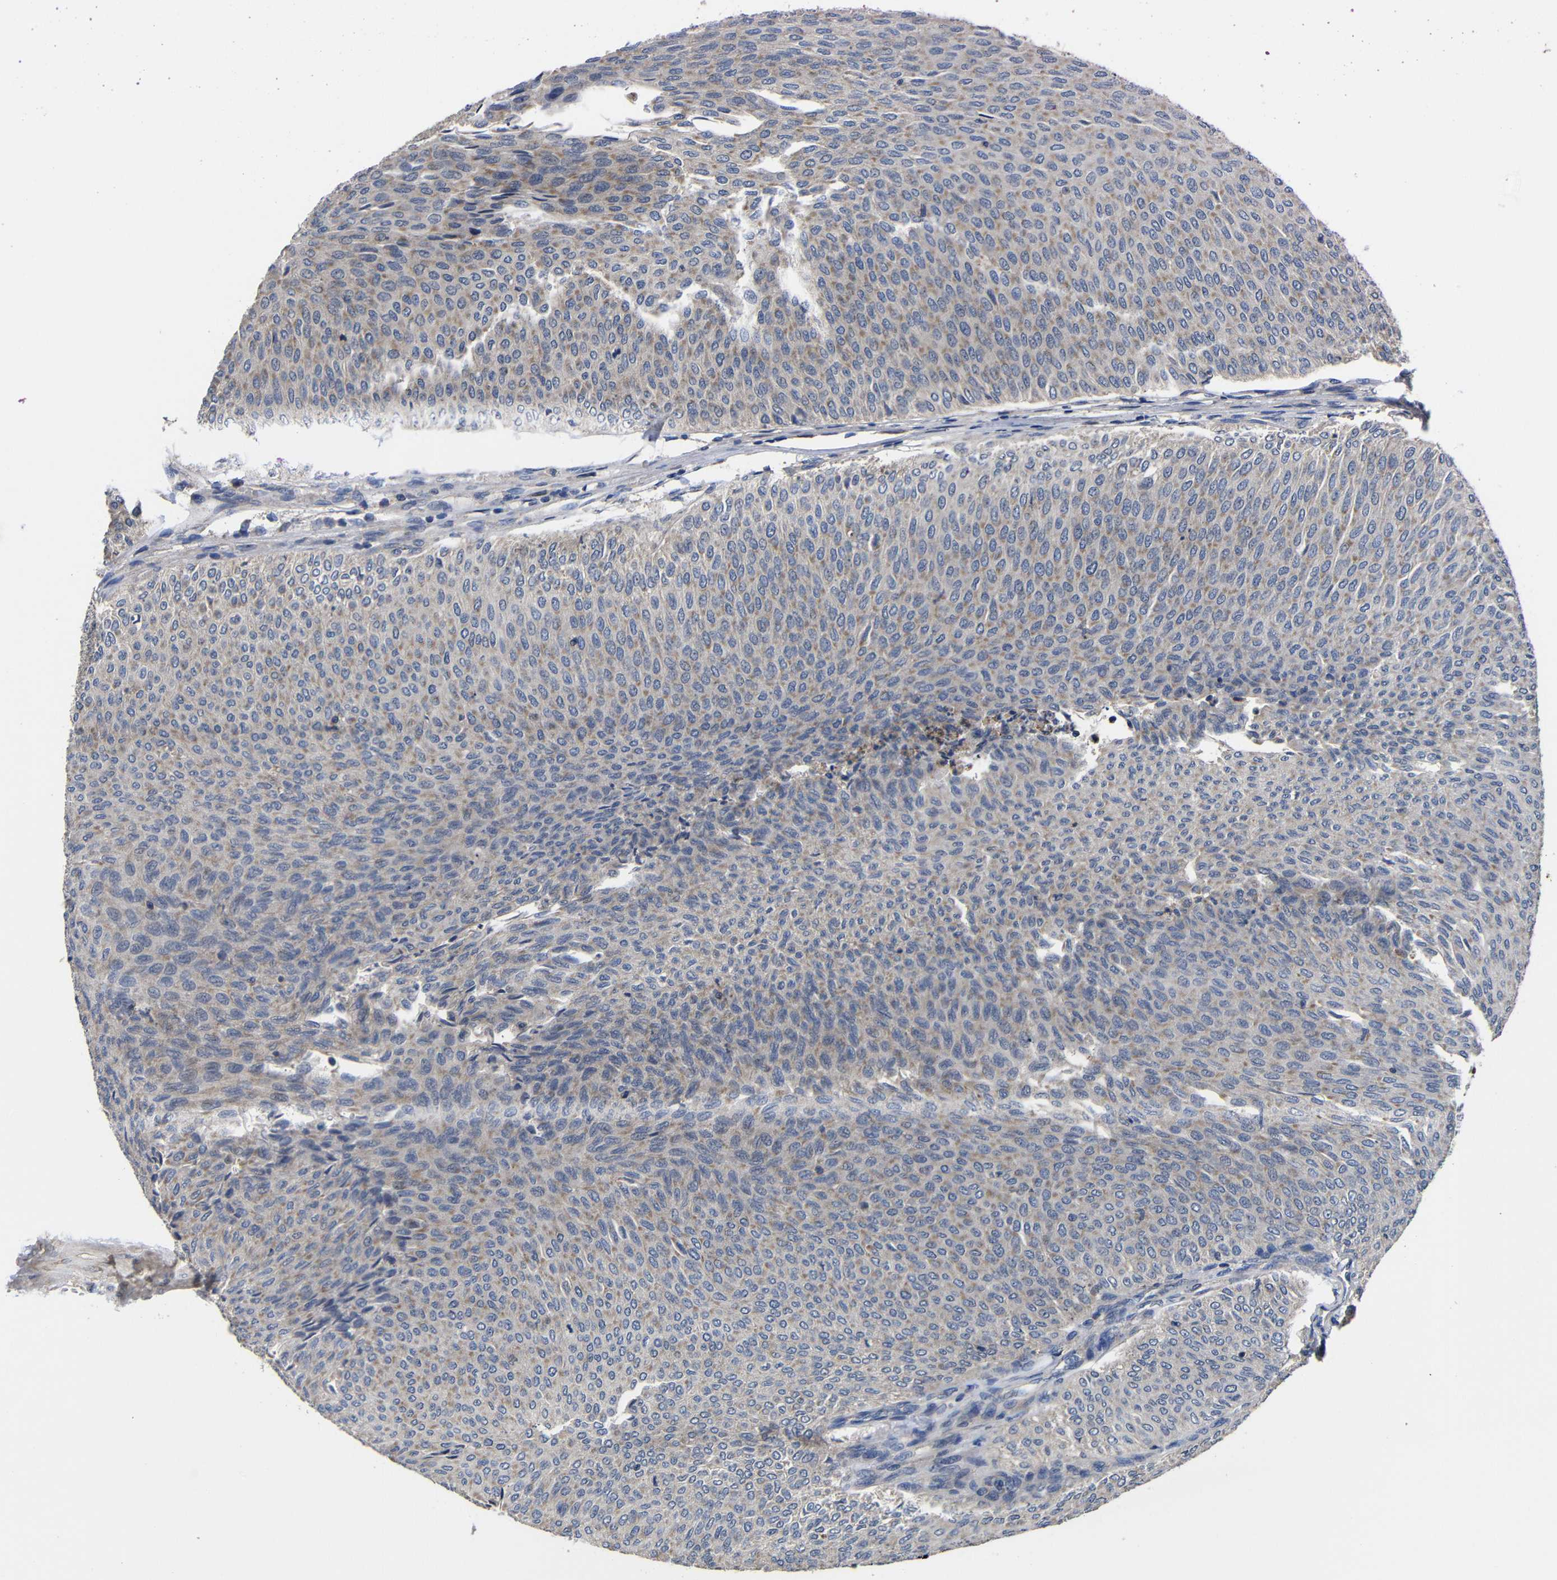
{"staining": {"intensity": "weak", "quantity": ">75%", "location": "cytoplasmic/membranous"}, "tissue": "urothelial cancer", "cell_type": "Tumor cells", "image_type": "cancer", "snomed": [{"axis": "morphology", "description": "Urothelial carcinoma, Low grade"}, {"axis": "topography", "description": "Urinary bladder"}], "caption": "Weak cytoplasmic/membranous protein positivity is appreciated in approximately >75% of tumor cells in urothelial cancer.", "gene": "LPAR5", "patient": {"sex": "male", "age": 78}}